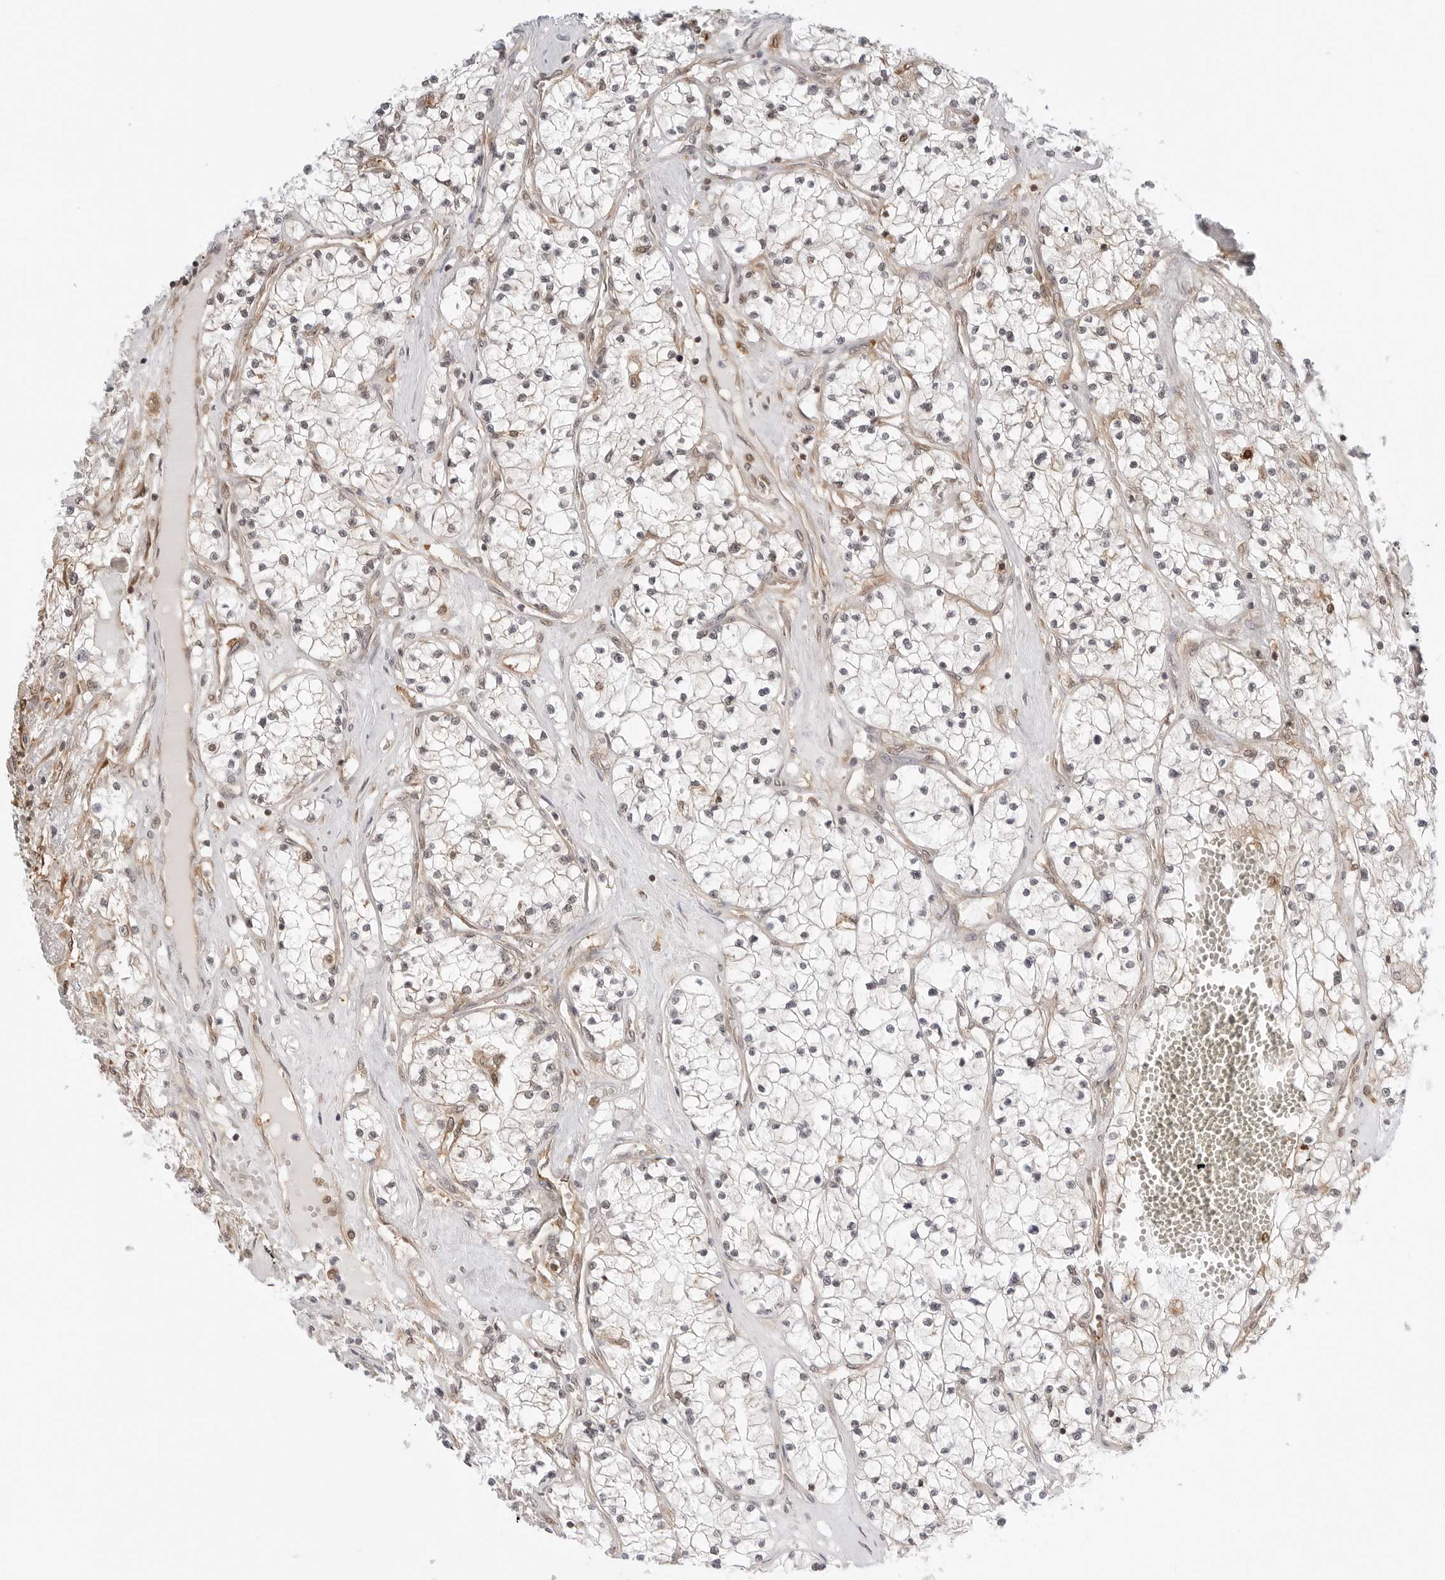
{"staining": {"intensity": "negative", "quantity": "none", "location": "none"}, "tissue": "renal cancer", "cell_type": "Tumor cells", "image_type": "cancer", "snomed": [{"axis": "morphology", "description": "Normal tissue, NOS"}, {"axis": "morphology", "description": "Adenocarcinoma, NOS"}, {"axis": "topography", "description": "Kidney"}], "caption": "Immunohistochemistry micrograph of adenocarcinoma (renal) stained for a protein (brown), which reveals no expression in tumor cells.", "gene": "NUDC", "patient": {"sex": "male", "age": 68}}